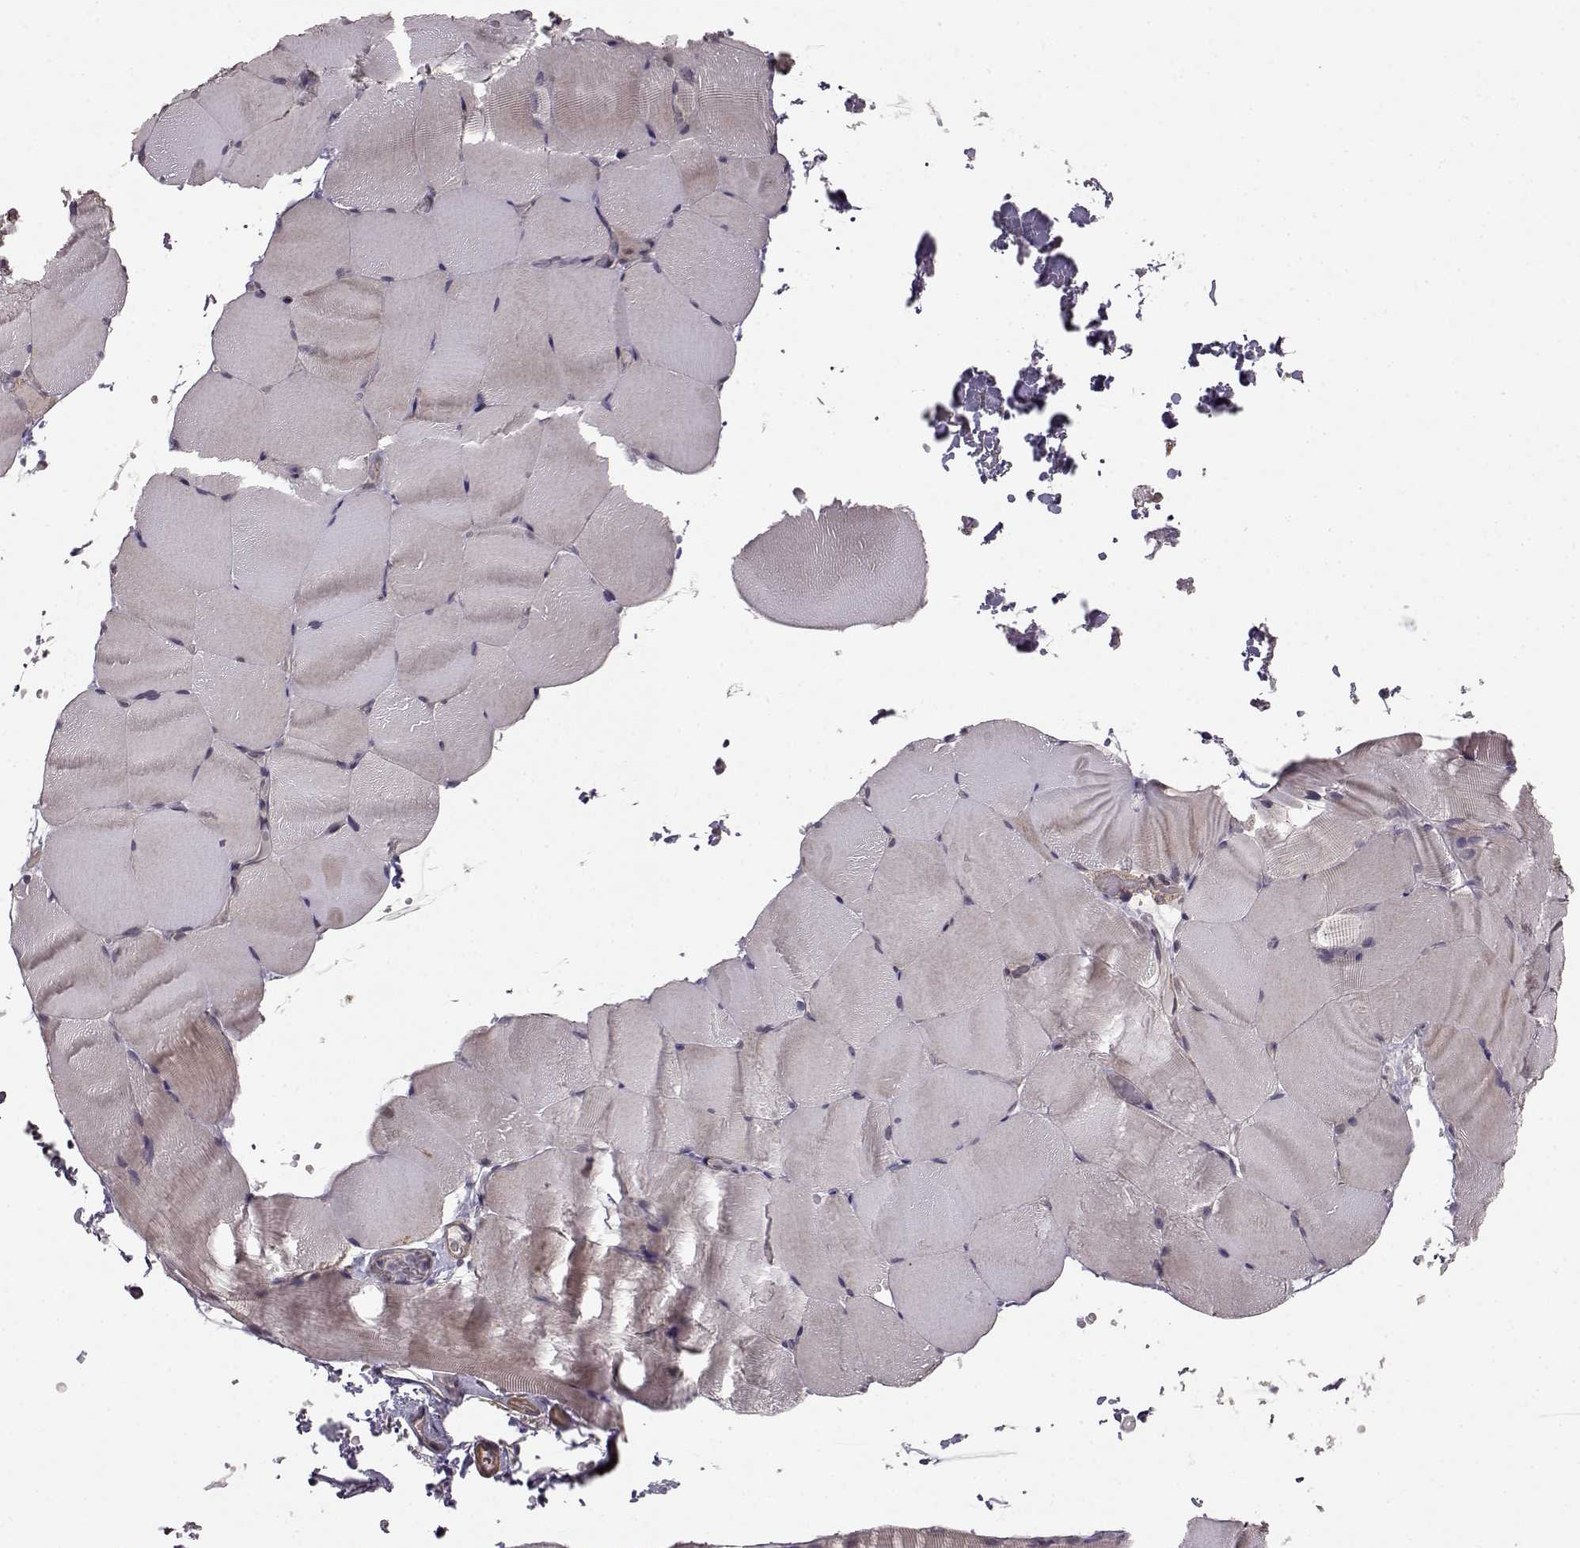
{"staining": {"intensity": "moderate", "quantity": "<25%", "location": "cytoplasmic/membranous"}, "tissue": "skeletal muscle", "cell_type": "Myocytes", "image_type": "normal", "snomed": [{"axis": "morphology", "description": "Normal tissue, NOS"}, {"axis": "topography", "description": "Skeletal muscle"}], "caption": "Approximately <25% of myocytes in unremarkable human skeletal muscle demonstrate moderate cytoplasmic/membranous protein positivity as visualized by brown immunohistochemical staining.", "gene": "BACH2", "patient": {"sex": "female", "age": 37}}